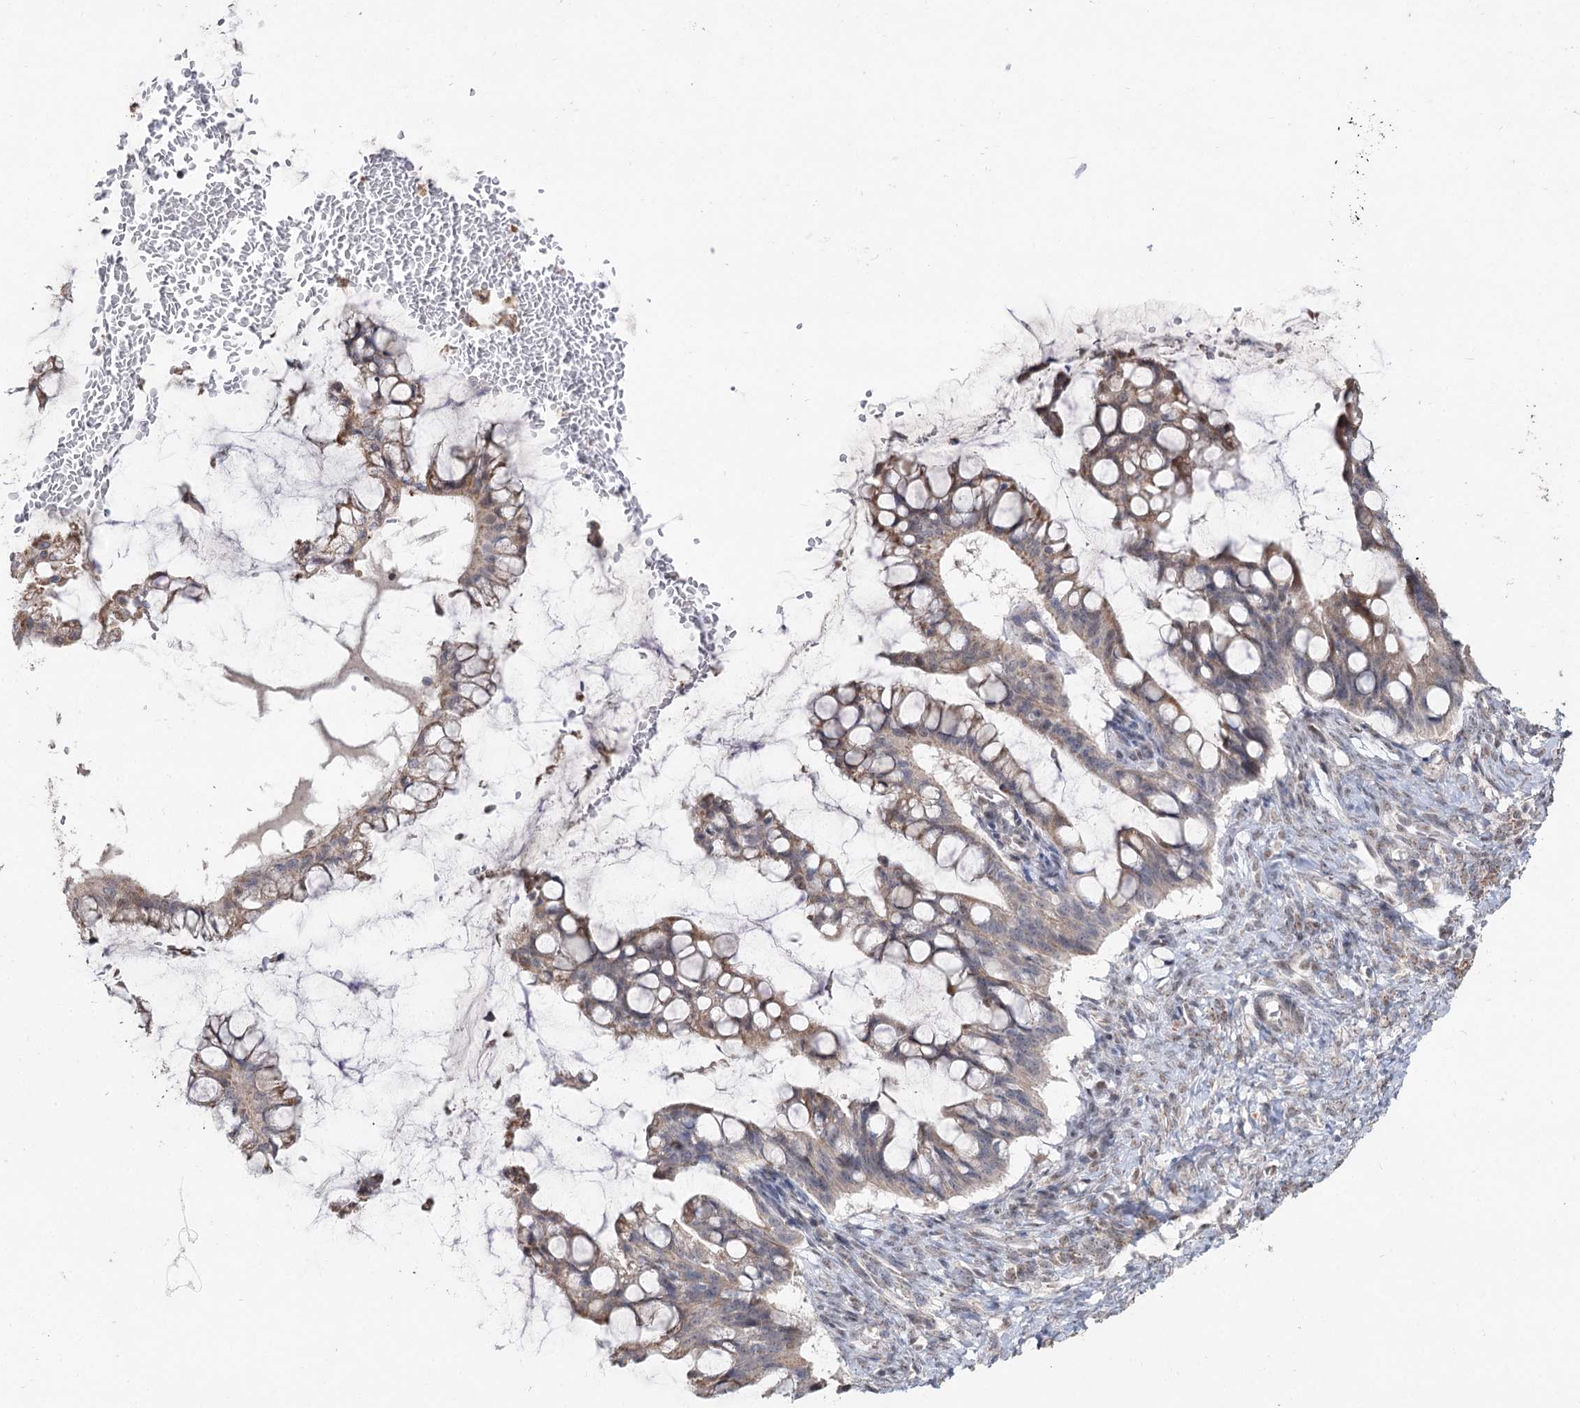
{"staining": {"intensity": "weak", "quantity": "25%-75%", "location": "cytoplasmic/membranous"}, "tissue": "ovarian cancer", "cell_type": "Tumor cells", "image_type": "cancer", "snomed": [{"axis": "morphology", "description": "Cystadenocarcinoma, mucinous, NOS"}, {"axis": "topography", "description": "Ovary"}], "caption": "A histopathology image of human ovarian cancer (mucinous cystadenocarcinoma) stained for a protein exhibits weak cytoplasmic/membranous brown staining in tumor cells.", "gene": "RUFY4", "patient": {"sex": "female", "age": 73}}